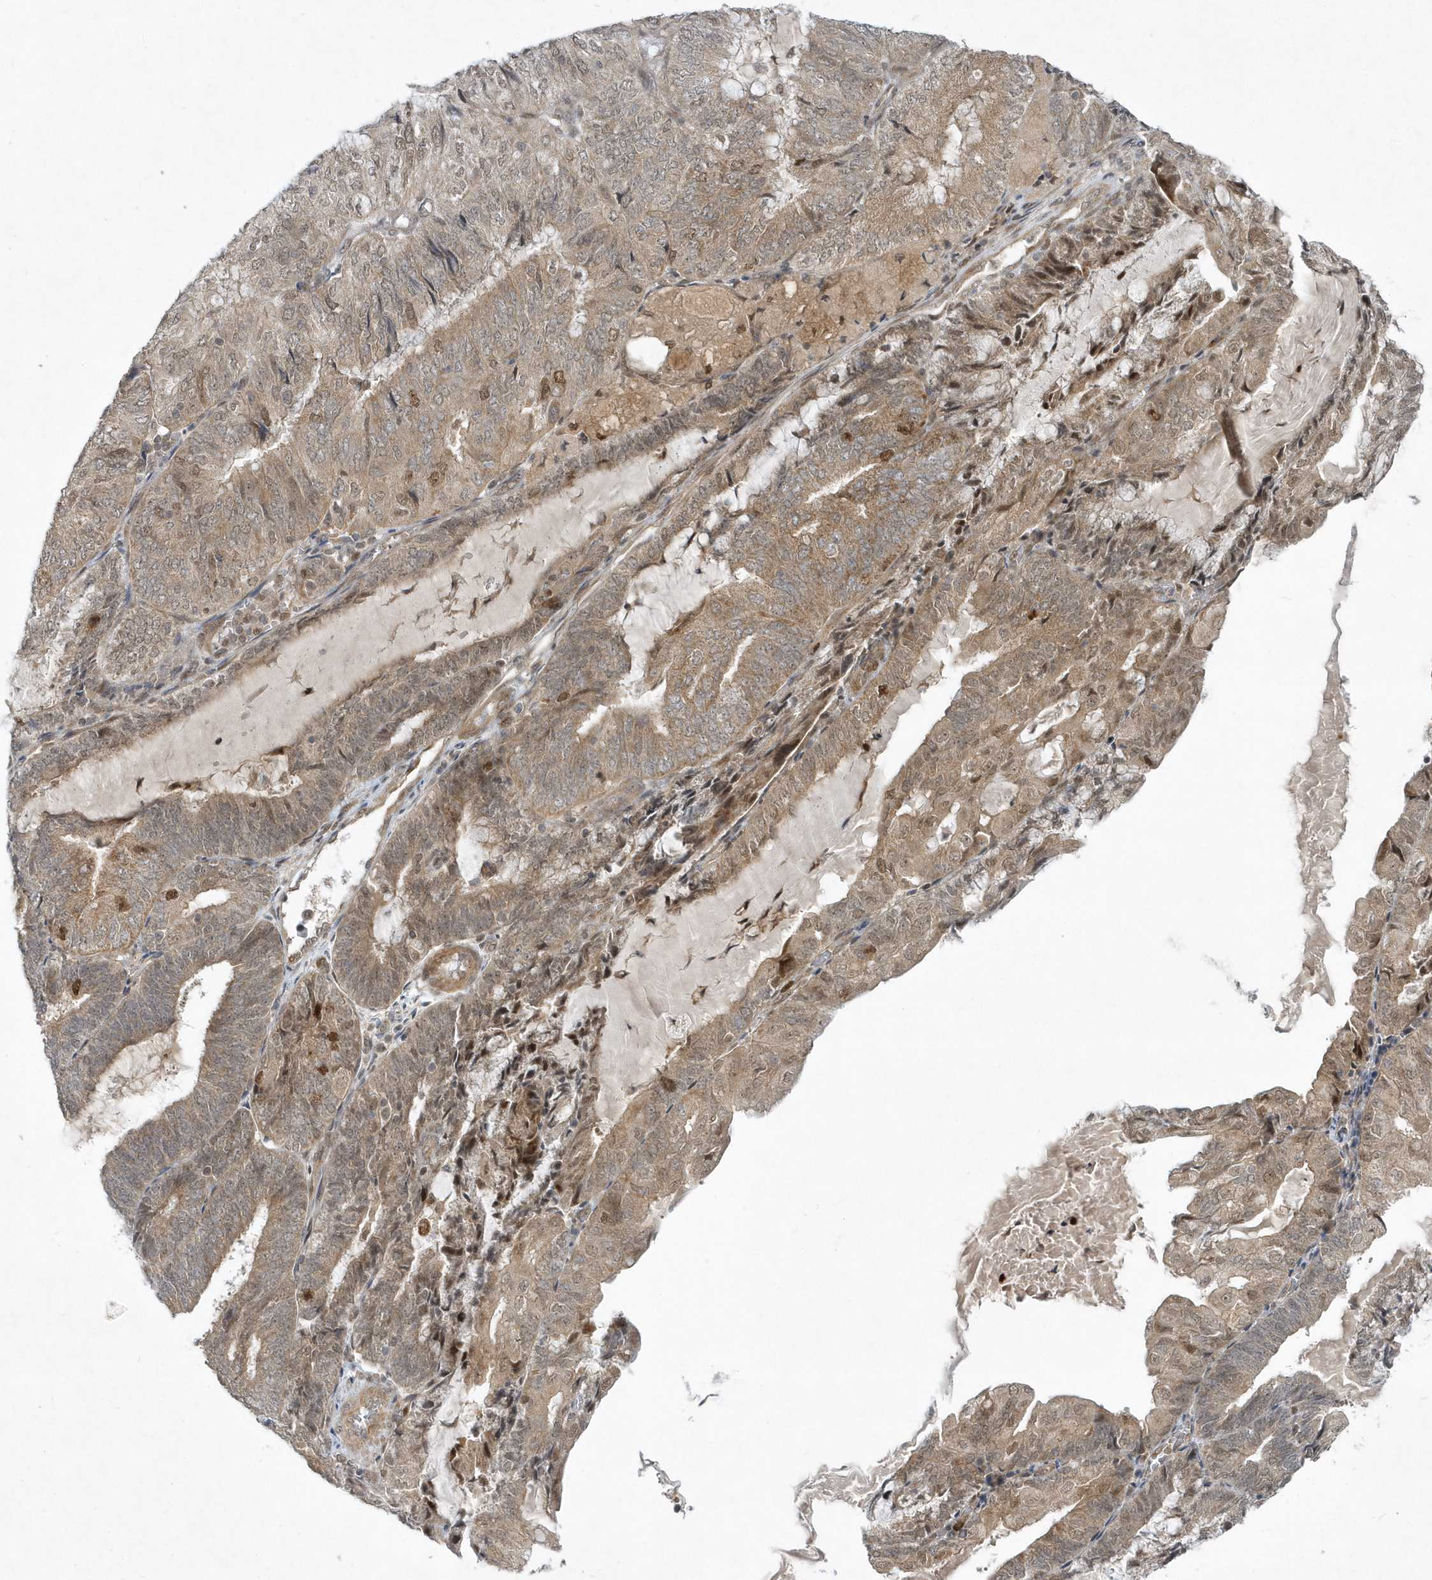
{"staining": {"intensity": "weak", "quantity": "25%-75%", "location": "cytoplasmic/membranous,nuclear"}, "tissue": "endometrial cancer", "cell_type": "Tumor cells", "image_type": "cancer", "snomed": [{"axis": "morphology", "description": "Adenocarcinoma, NOS"}, {"axis": "topography", "description": "Endometrium"}], "caption": "IHC (DAB (3,3'-diaminobenzidine)) staining of human endometrial cancer reveals weak cytoplasmic/membranous and nuclear protein staining in approximately 25%-75% of tumor cells. The staining was performed using DAB to visualize the protein expression in brown, while the nuclei were stained in blue with hematoxylin (Magnification: 20x).", "gene": "MXI1", "patient": {"sex": "female", "age": 81}}